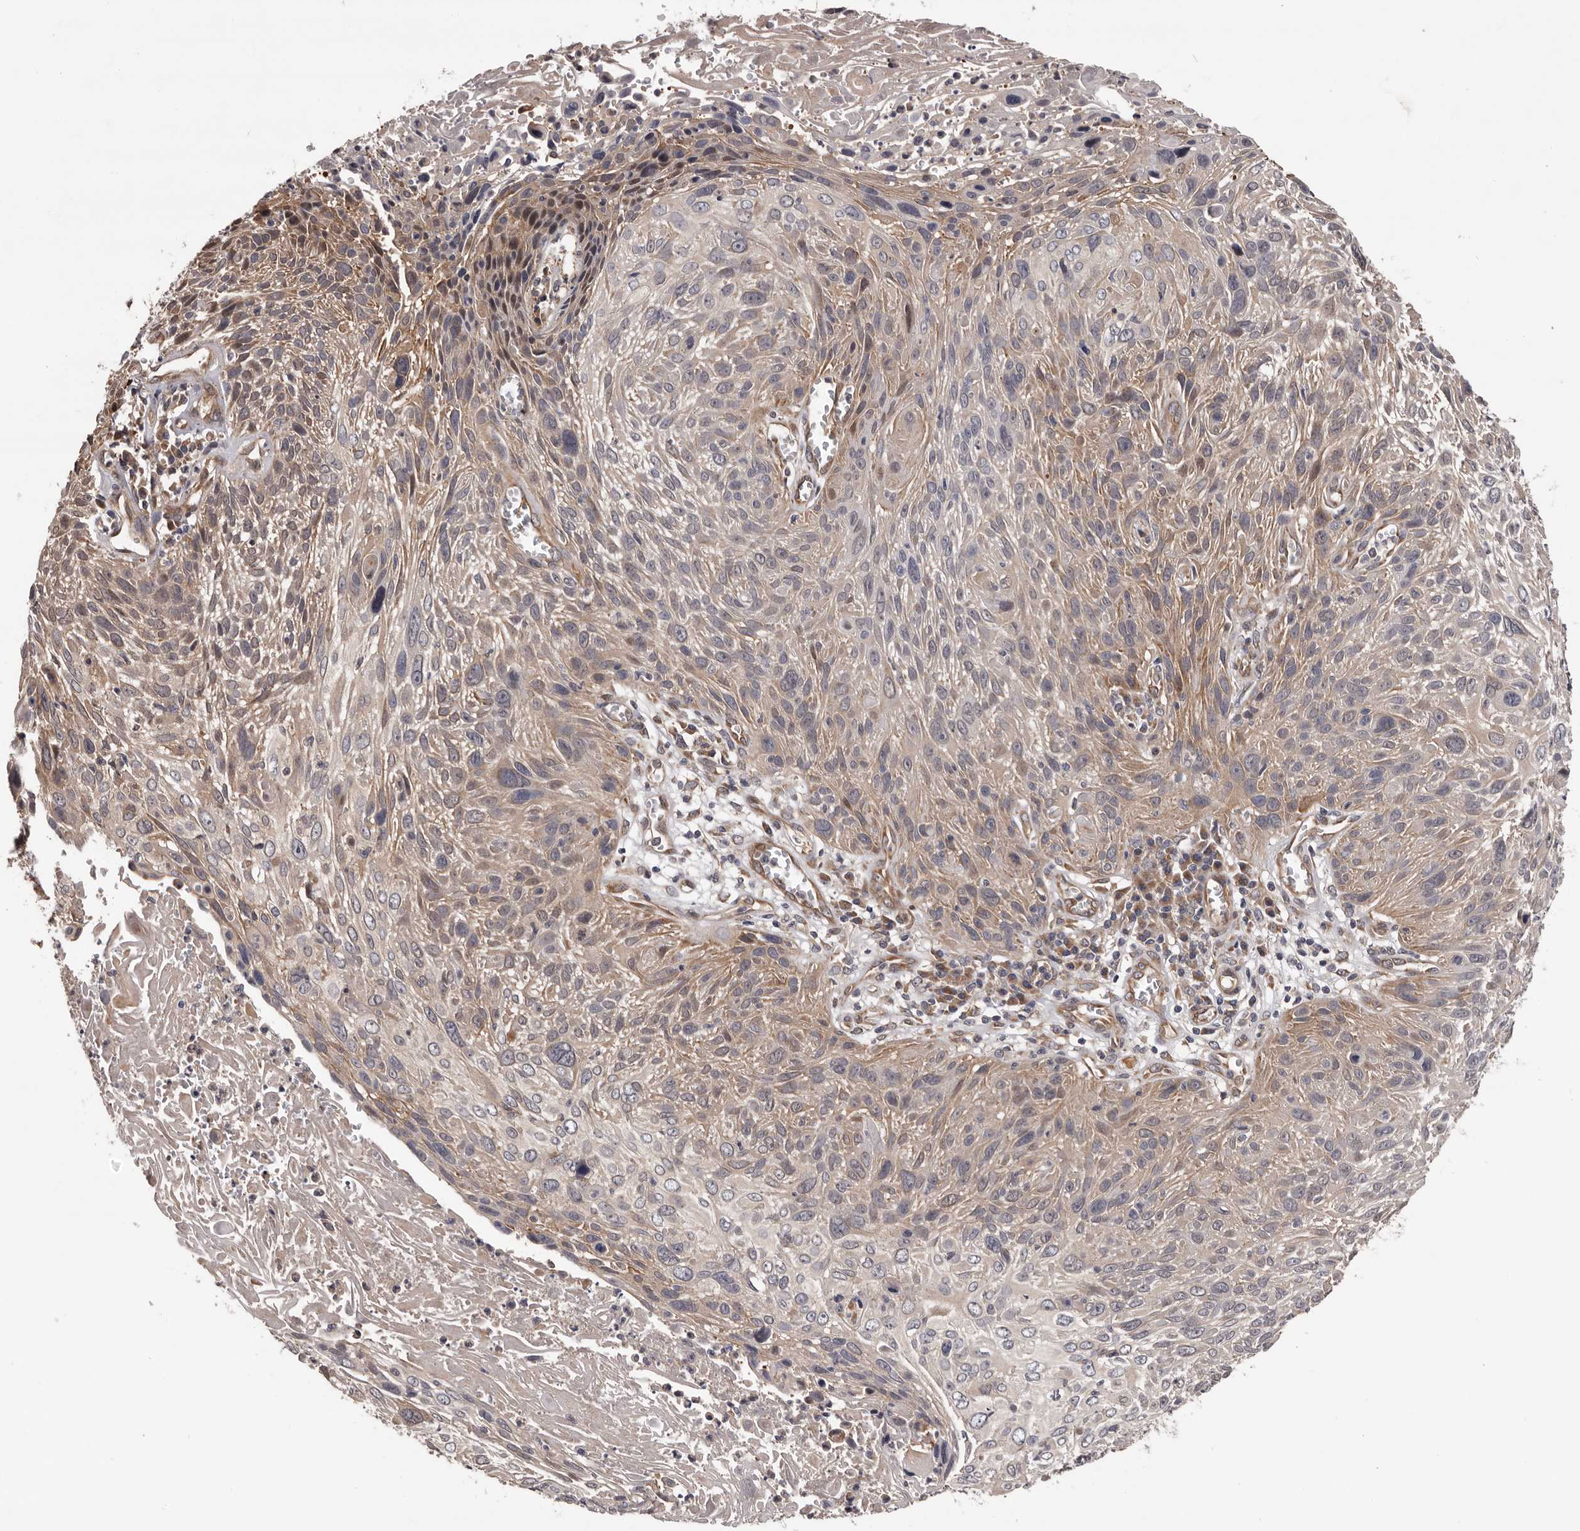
{"staining": {"intensity": "weak", "quantity": "25%-75%", "location": "cytoplasmic/membranous"}, "tissue": "cervical cancer", "cell_type": "Tumor cells", "image_type": "cancer", "snomed": [{"axis": "morphology", "description": "Squamous cell carcinoma, NOS"}, {"axis": "topography", "description": "Cervix"}], "caption": "Immunohistochemical staining of cervical cancer reveals low levels of weak cytoplasmic/membranous protein positivity in approximately 25%-75% of tumor cells.", "gene": "PRKD1", "patient": {"sex": "female", "age": 51}}